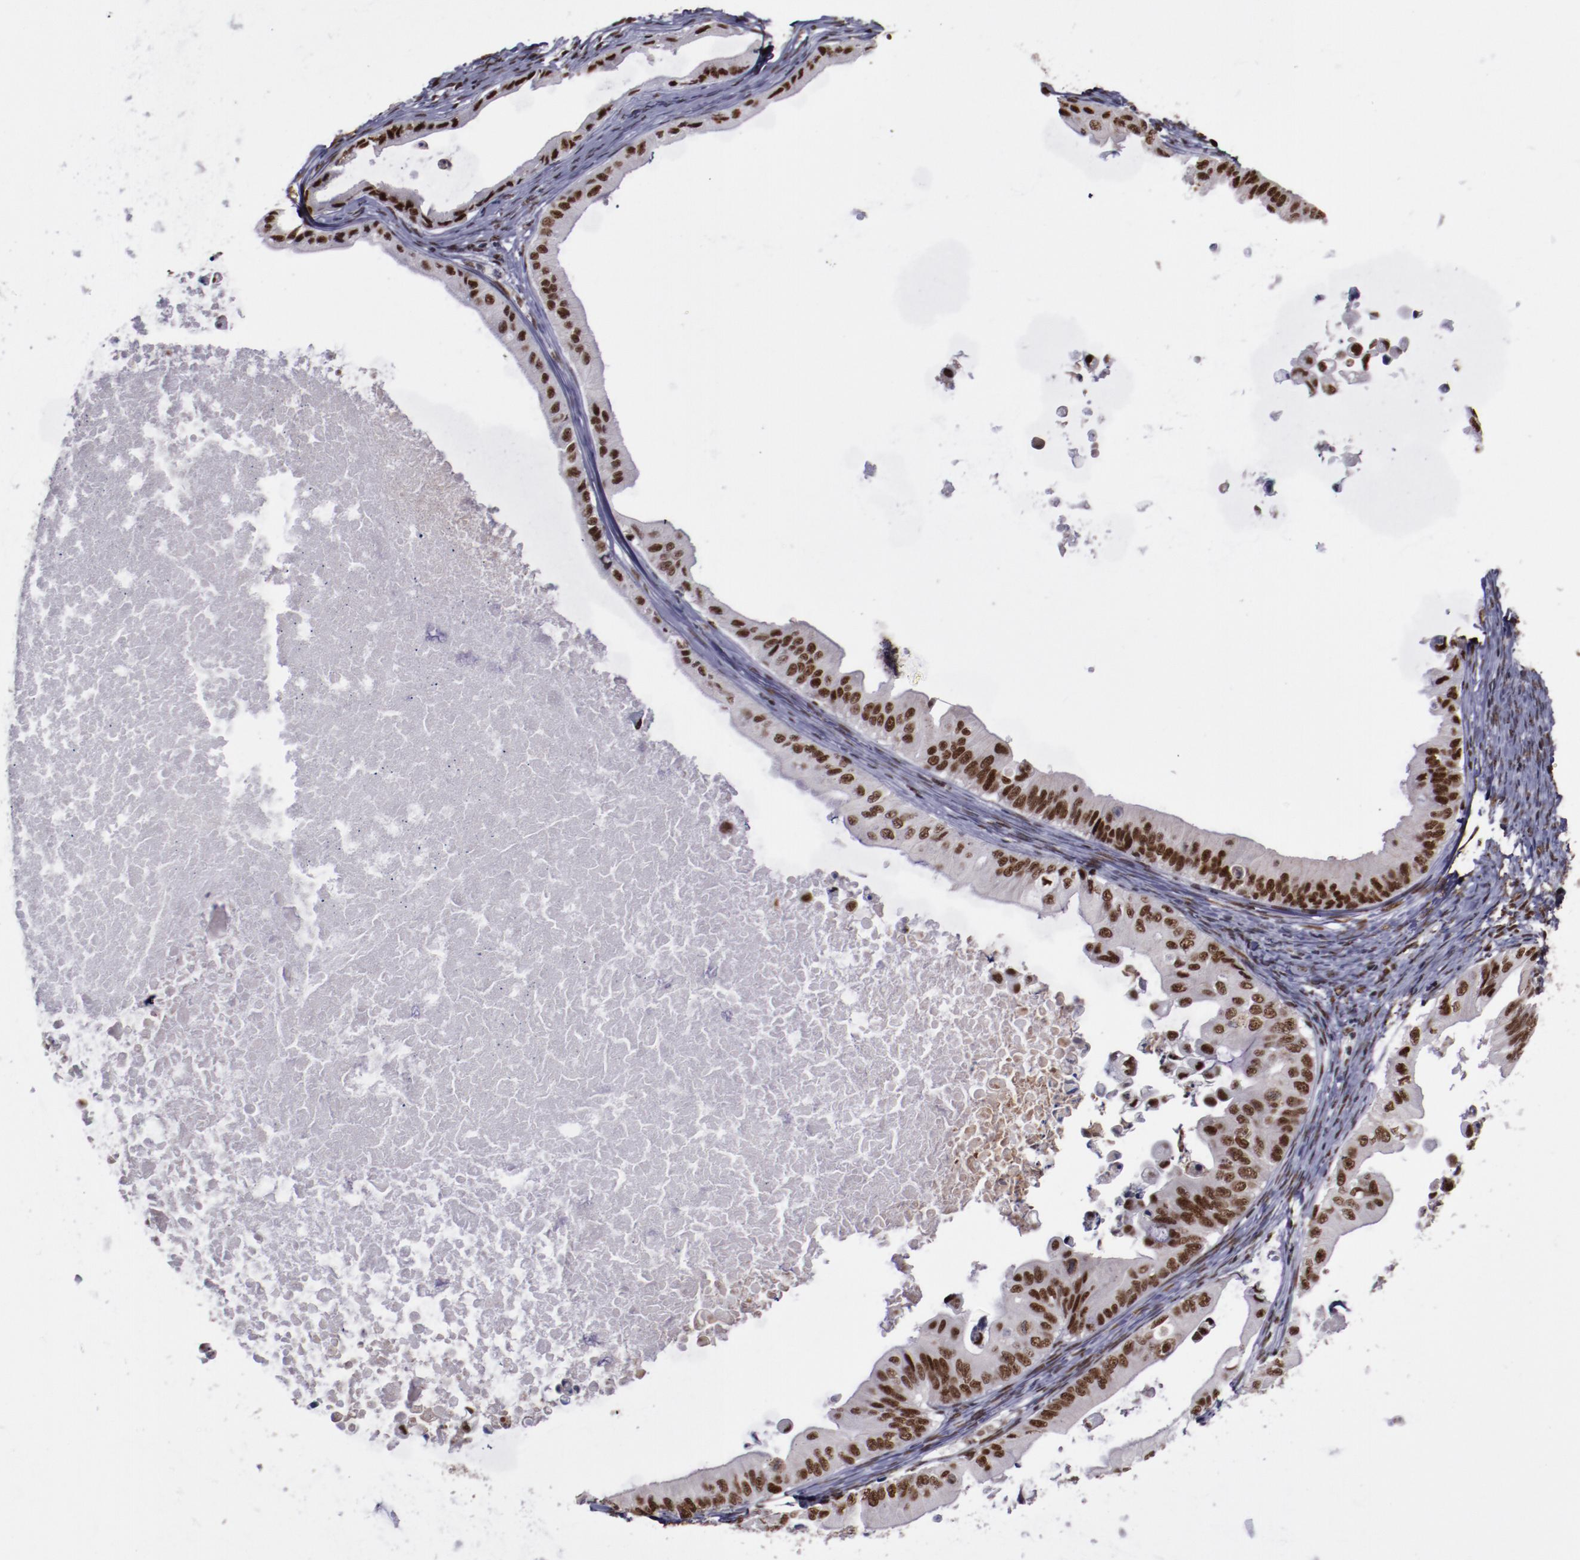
{"staining": {"intensity": "strong", "quantity": ">75%", "location": "nuclear"}, "tissue": "ovarian cancer", "cell_type": "Tumor cells", "image_type": "cancer", "snomed": [{"axis": "morphology", "description": "Cystadenocarcinoma, mucinous, NOS"}, {"axis": "topography", "description": "Ovary"}], "caption": "The immunohistochemical stain highlights strong nuclear positivity in tumor cells of ovarian cancer (mucinous cystadenocarcinoma) tissue.", "gene": "ERH", "patient": {"sex": "female", "age": 37}}